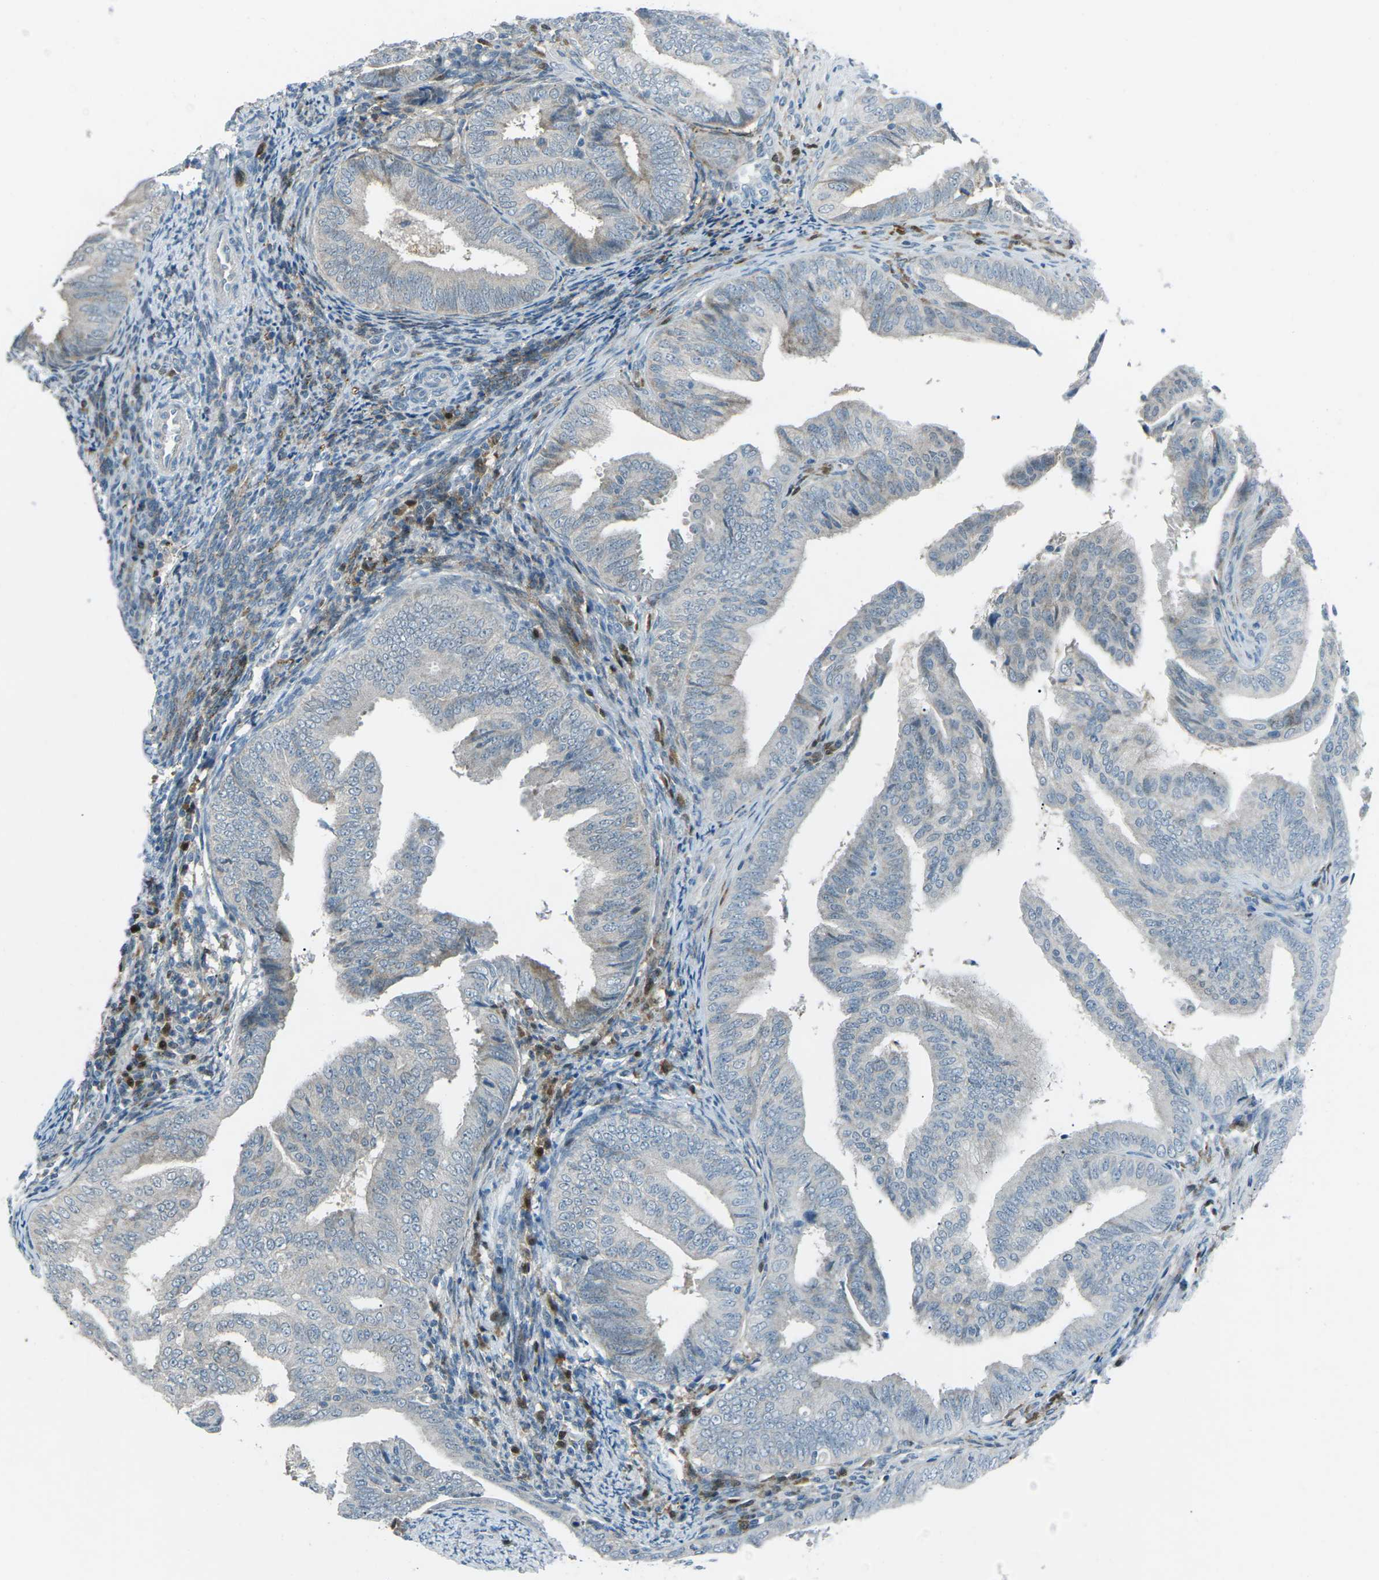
{"staining": {"intensity": "negative", "quantity": "none", "location": "none"}, "tissue": "endometrial cancer", "cell_type": "Tumor cells", "image_type": "cancer", "snomed": [{"axis": "morphology", "description": "Adenocarcinoma, NOS"}, {"axis": "topography", "description": "Endometrium"}], "caption": "Endometrial cancer stained for a protein using immunohistochemistry shows no staining tumor cells.", "gene": "PRKCA", "patient": {"sex": "female", "age": 58}}